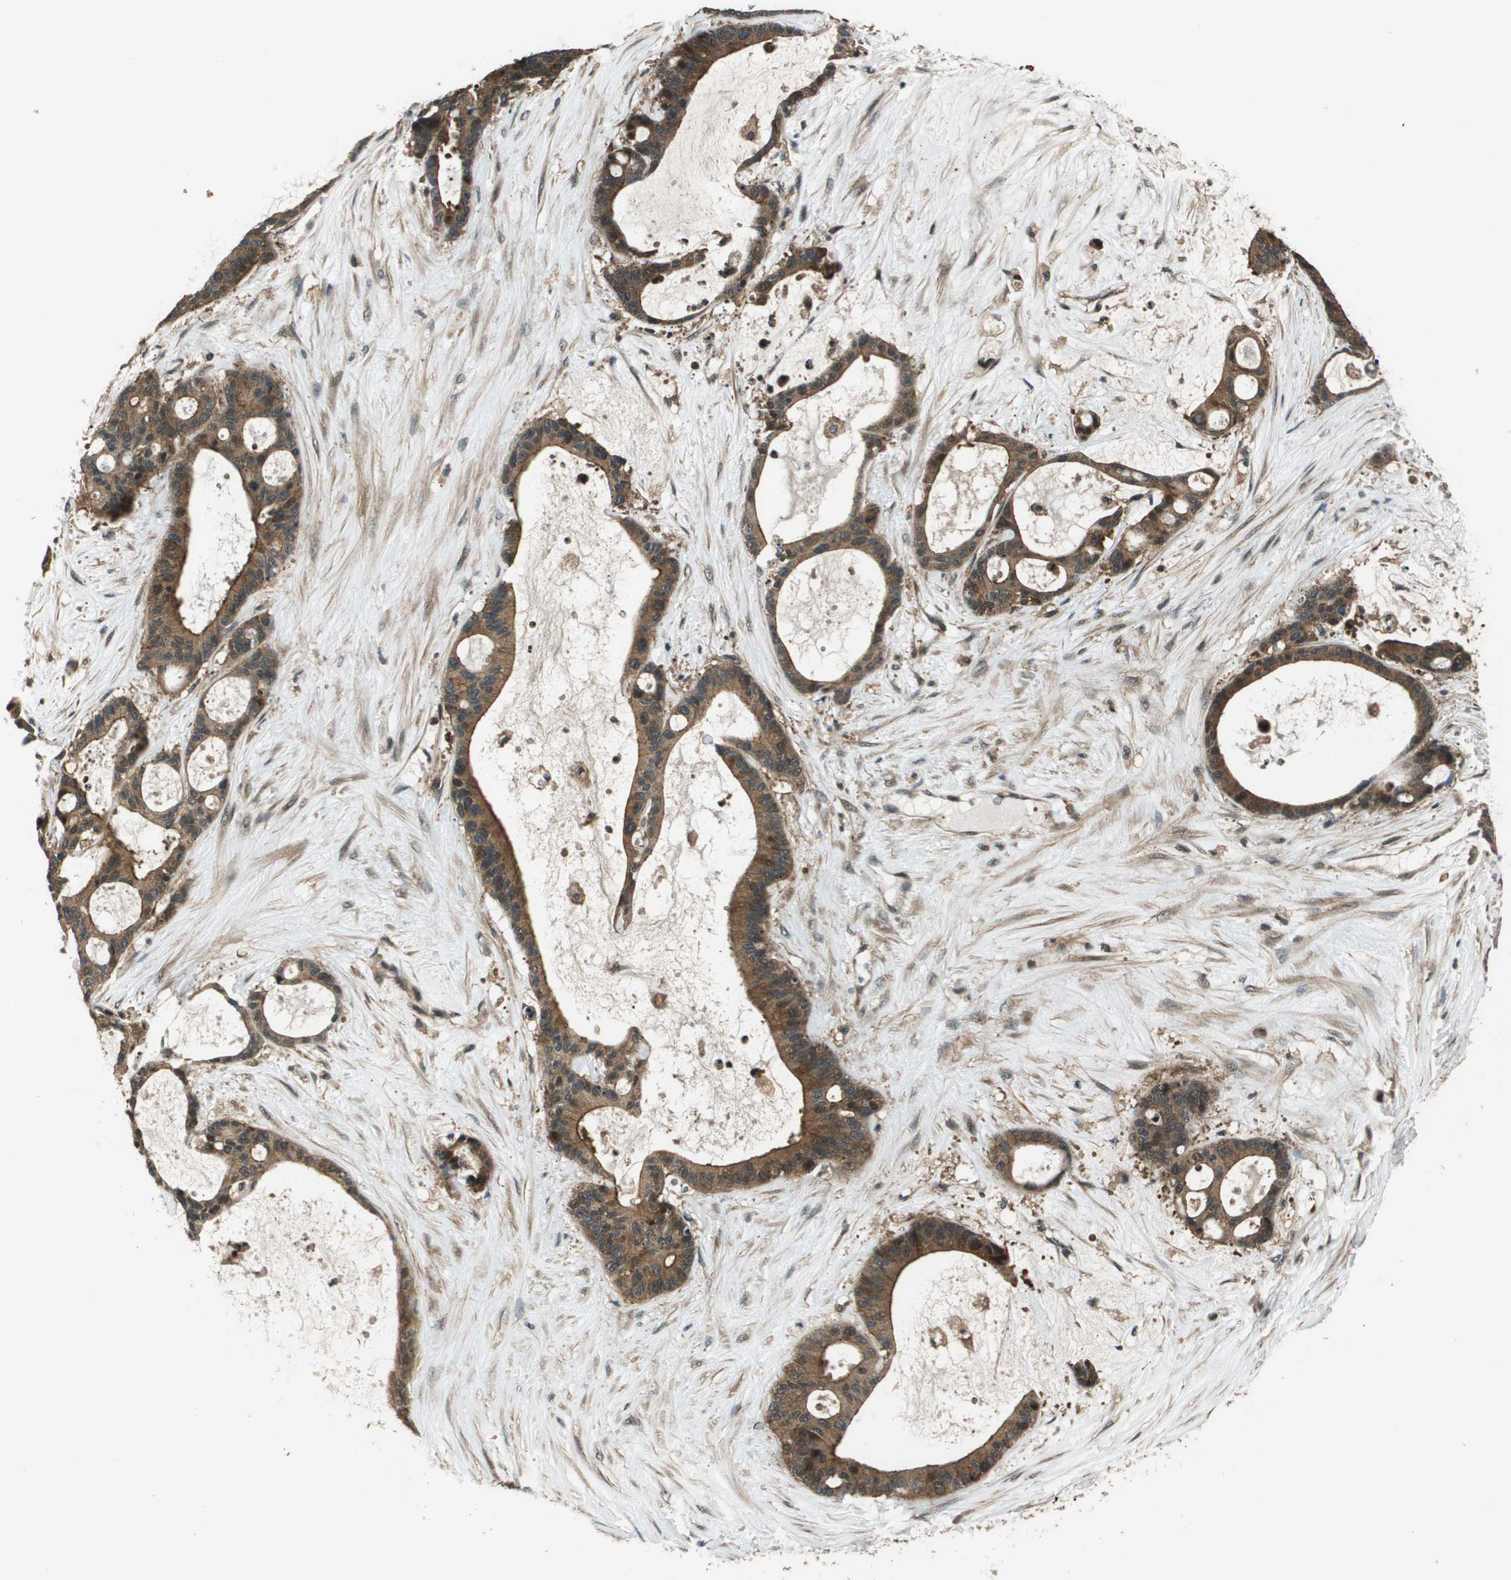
{"staining": {"intensity": "strong", "quantity": ">75%", "location": "cytoplasmic/membranous"}, "tissue": "liver cancer", "cell_type": "Tumor cells", "image_type": "cancer", "snomed": [{"axis": "morphology", "description": "Cholangiocarcinoma"}, {"axis": "topography", "description": "Liver"}], "caption": "High-power microscopy captured an immunohistochemistry (IHC) histopathology image of liver cancer, revealing strong cytoplasmic/membranous positivity in approximately >75% of tumor cells.", "gene": "ARHGEF11", "patient": {"sex": "female", "age": 73}}